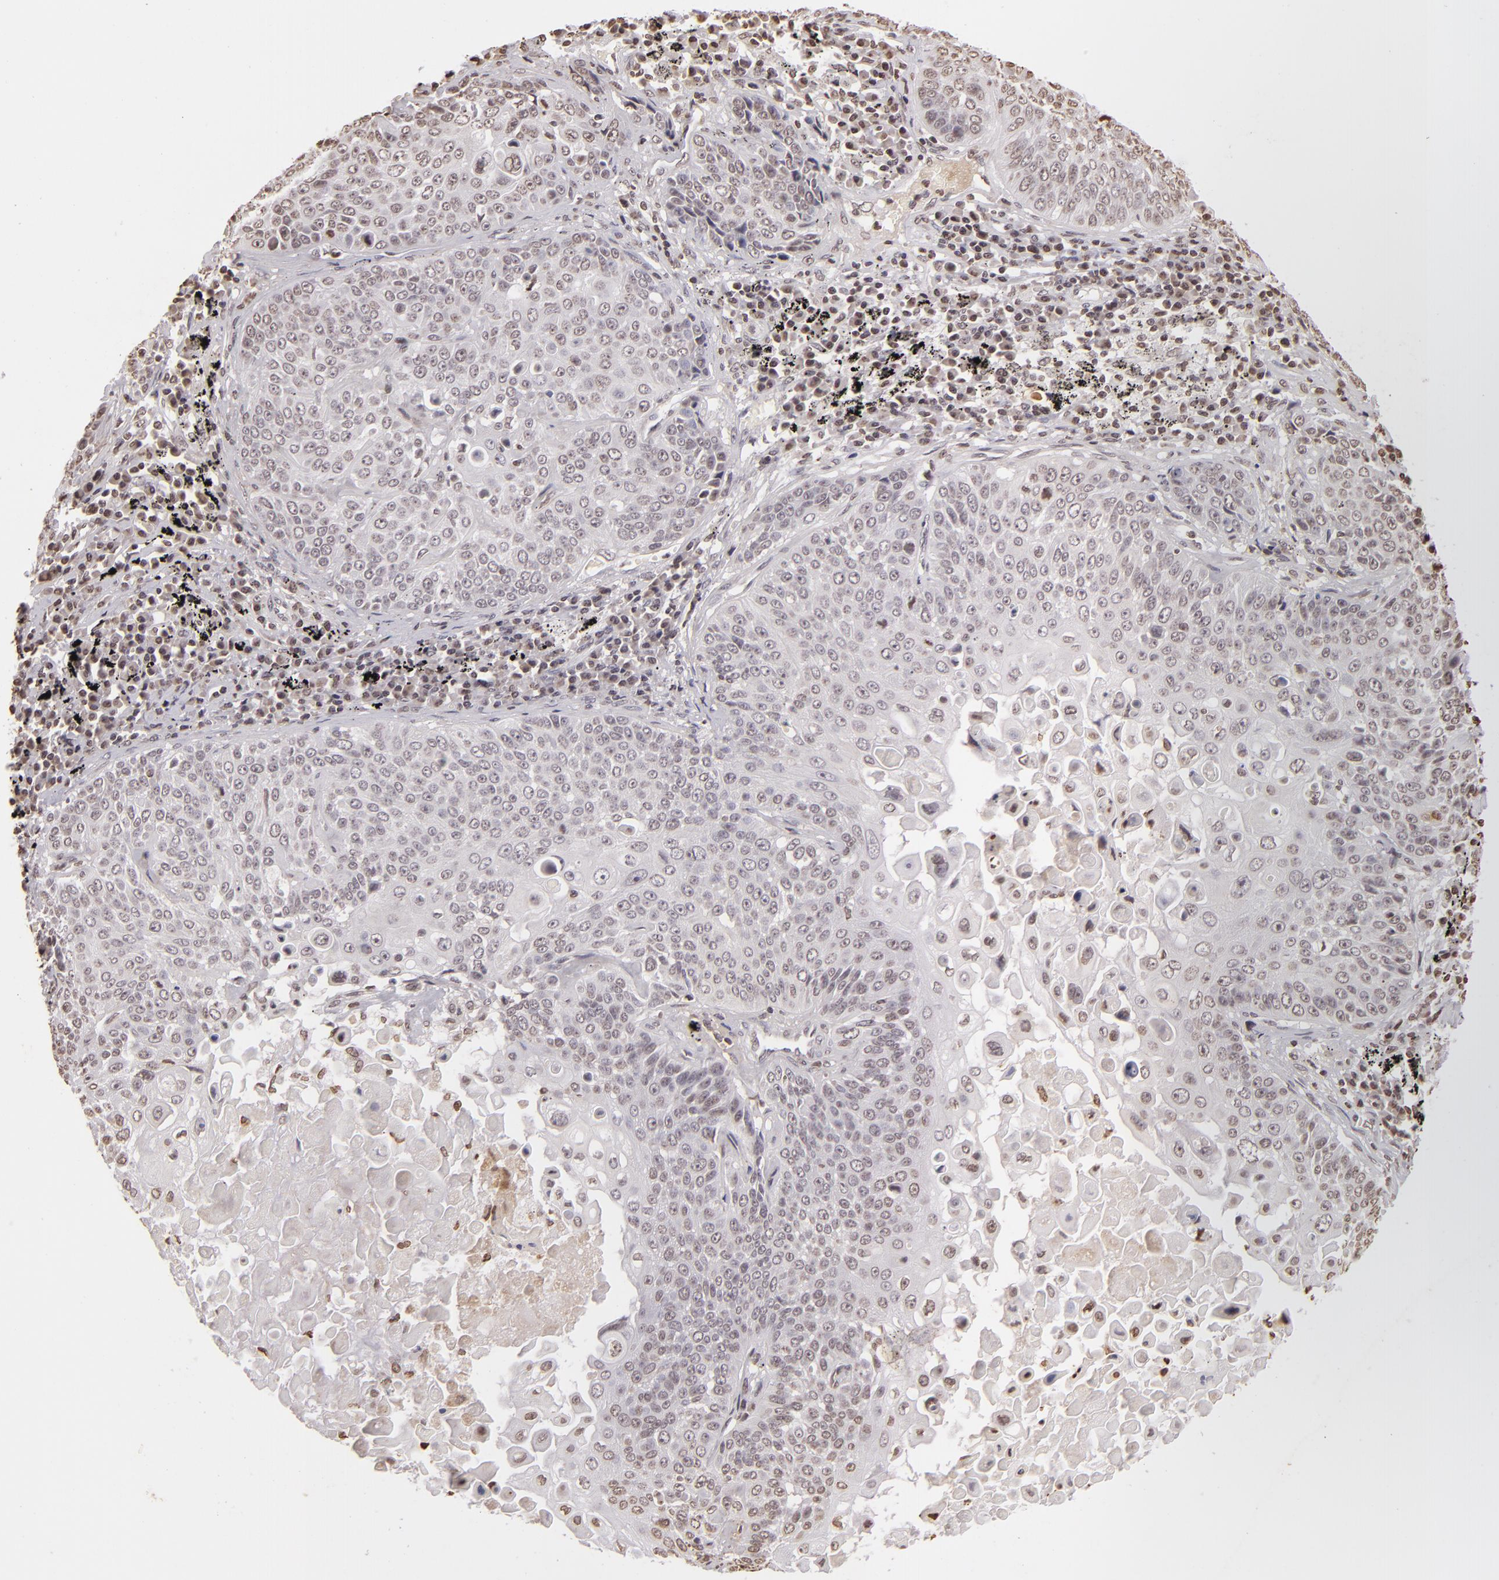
{"staining": {"intensity": "negative", "quantity": "none", "location": "none"}, "tissue": "lung cancer", "cell_type": "Tumor cells", "image_type": "cancer", "snomed": [{"axis": "morphology", "description": "Adenocarcinoma, NOS"}, {"axis": "topography", "description": "Lung"}], "caption": "Lung cancer was stained to show a protein in brown. There is no significant expression in tumor cells.", "gene": "THRB", "patient": {"sex": "male", "age": 60}}